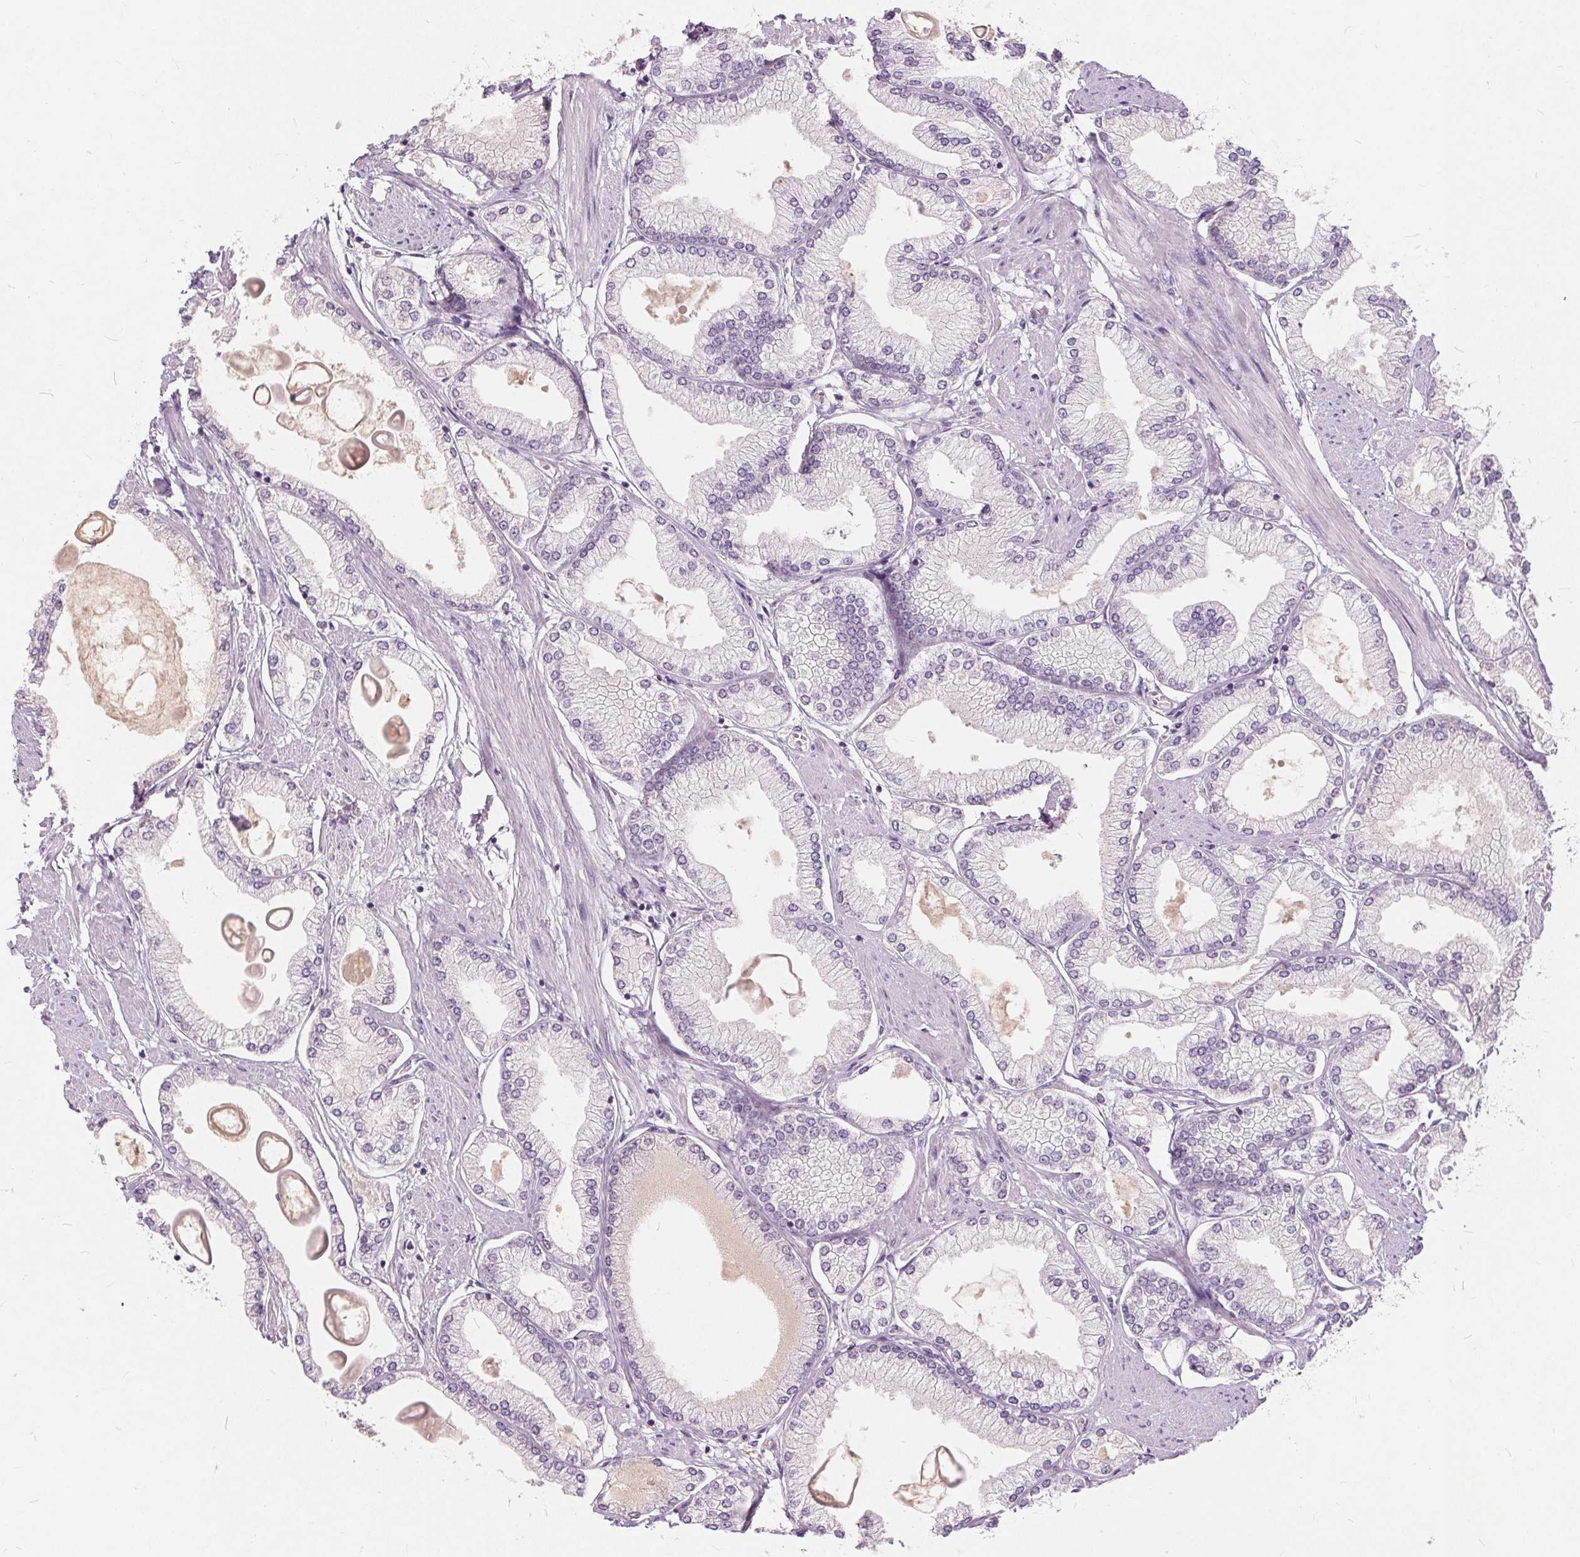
{"staining": {"intensity": "negative", "quantity": "none", "location": "none"}, "tissue": "prostate cancer", "cell_type": "Tumor cells", "image_type": "cancer", "snomed": [{"axis": "morphology", "description": "Adenocarcinoma, High grade"}, {"axis": "topography", "description": "Prostate"}], "caption": "Immunohistochemical staining of prostate cancer demonstrates no significant expression in tumor cells.", "gene": "PLA2G2E", "patient": {"sex": "male", "age": 68}}